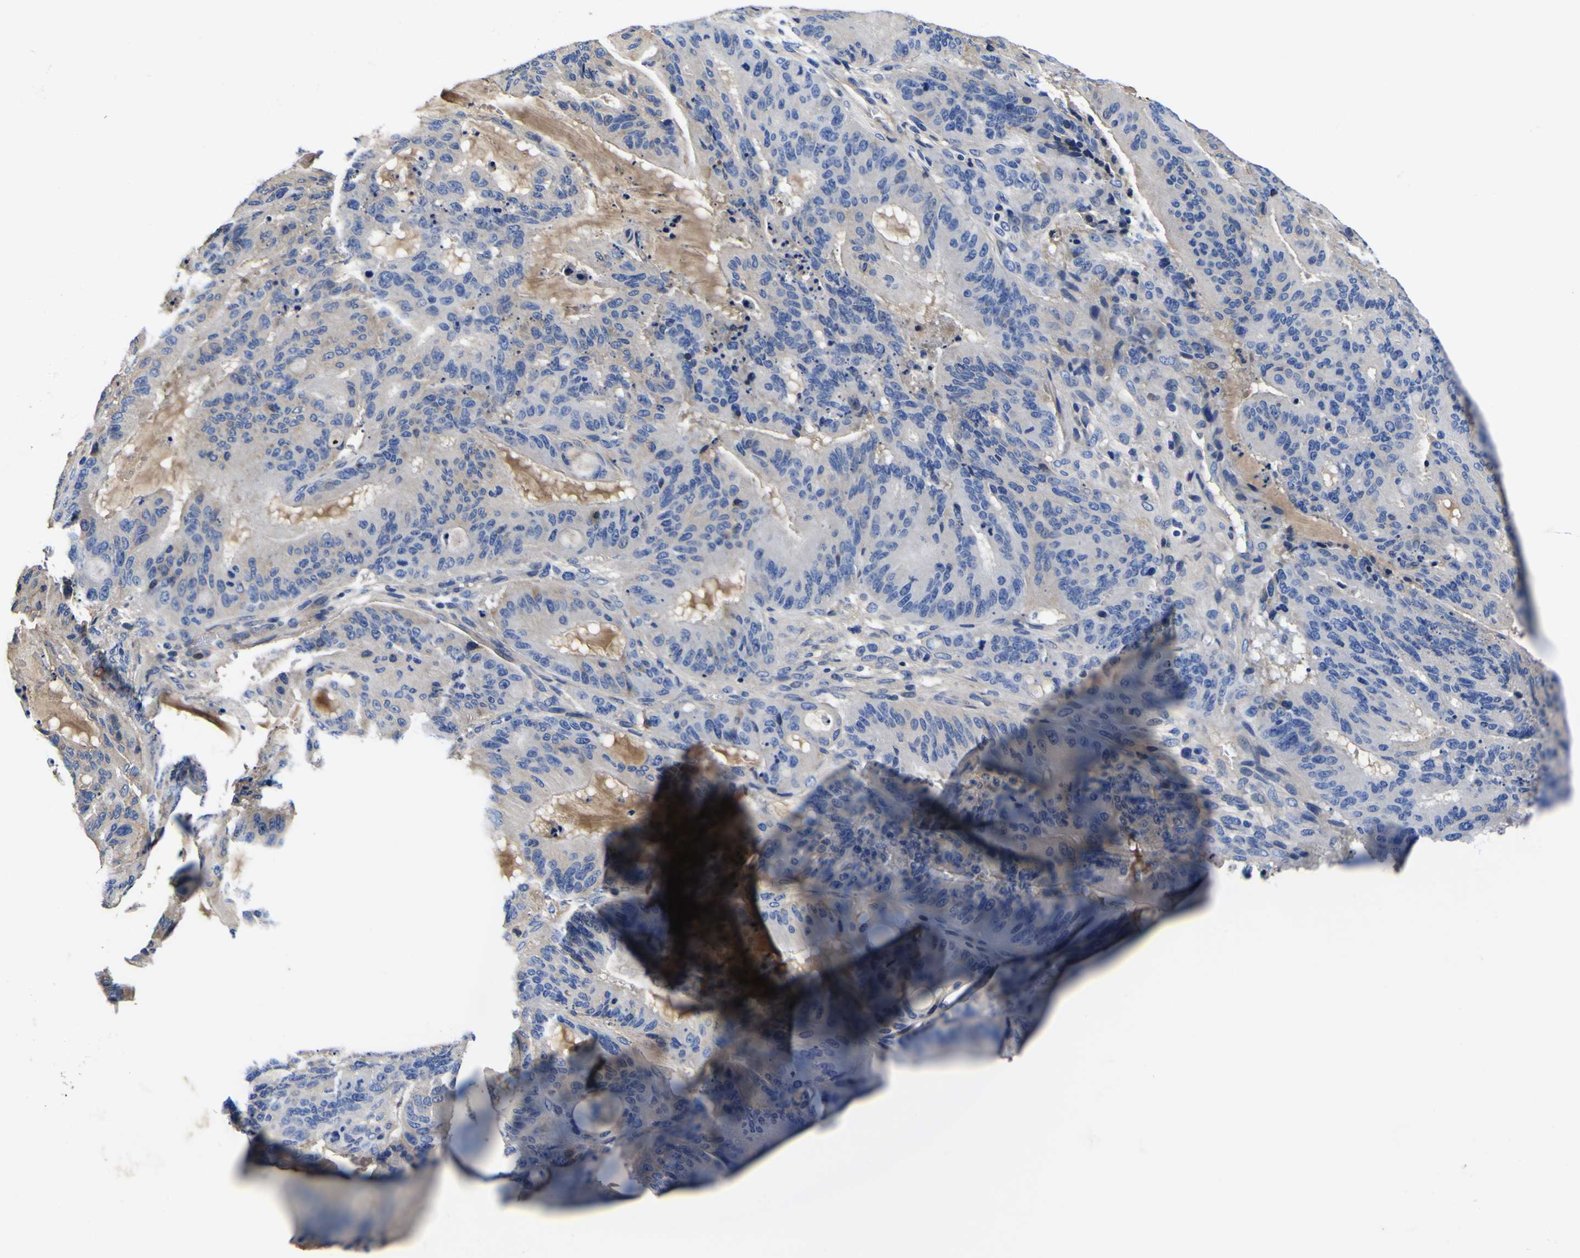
{"staining": {"intensity": "negative", "quantity": "none", "location": "none"}, "tissue": "liver cancer", "cell_type": "Tumor cells", "image_type": "cancer", "snomed": [{"axis": "morphology", "description": "Cholangiocarcinoma"}, {"axis": "topography", "description": "Liver"}], "caption": "IHC of human cholangiocarcinoma (liver) exhibits no positivity in tumor cells. Nuclei are stained in blue.", "gene": "VASN", "patient": {"sex": "female", "age": 73}}